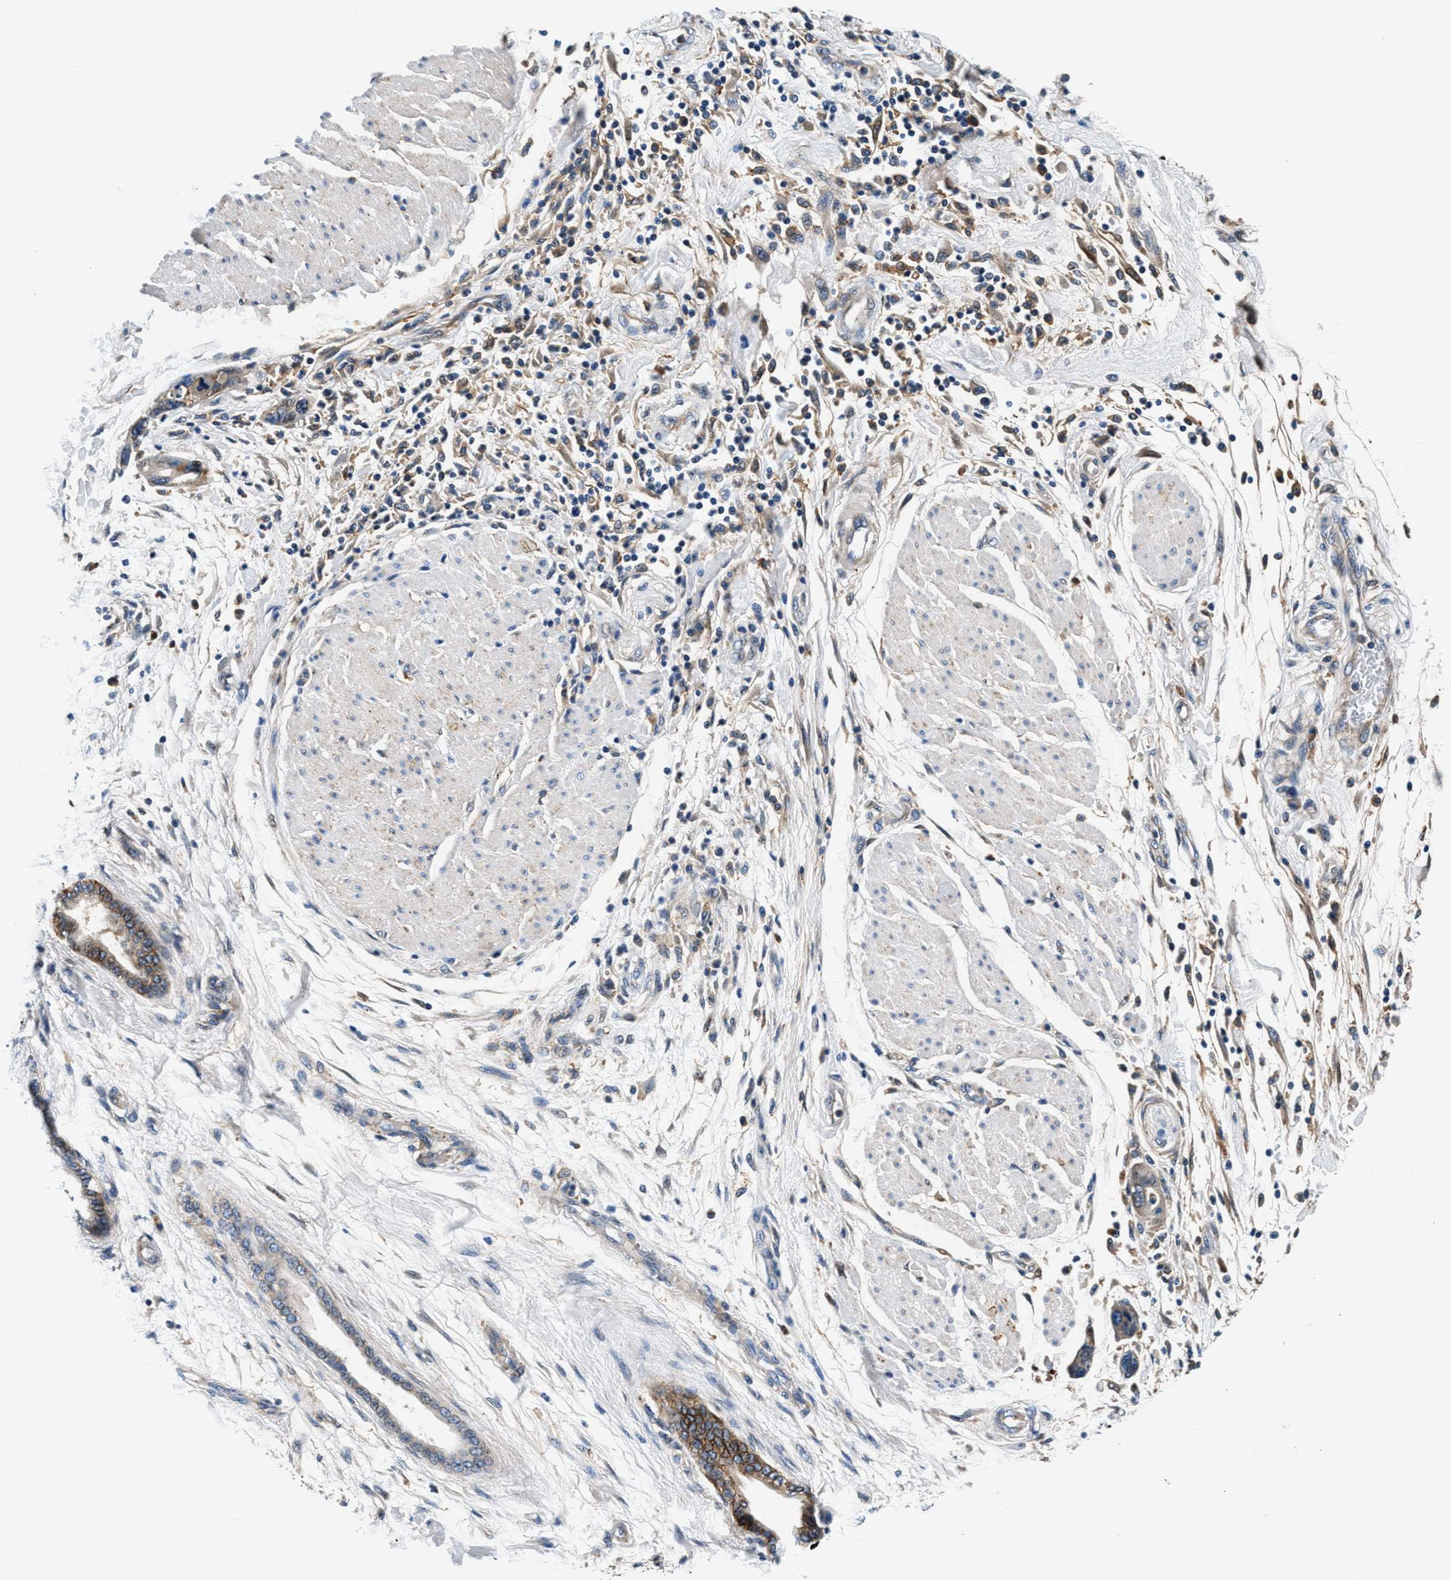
{"staining": {"intensity": "moderate", "quantity": ">75%", "location": "cytoplasmic/membranous"}, "tissue": "pancreatic cancer", "cell_type": "Tumor cells", "image_type": "cancer", "snomed": [{"axis": "morphology", "description": "Normal tissue, NOS"}, {"axis": "morphology", "description": "Adenocarcinoma, NOS"}, {"axis": "topography", "description": "Pancreas"}], "caption": "Pancreatic adenocarcinoma stained with immunohistochemistry demonstrates moderate cytoplasmic/membranous staining in about >75% of tumor cells.", "gene": "SLFN11", "patient": {"sex": "female", "age": 71}}